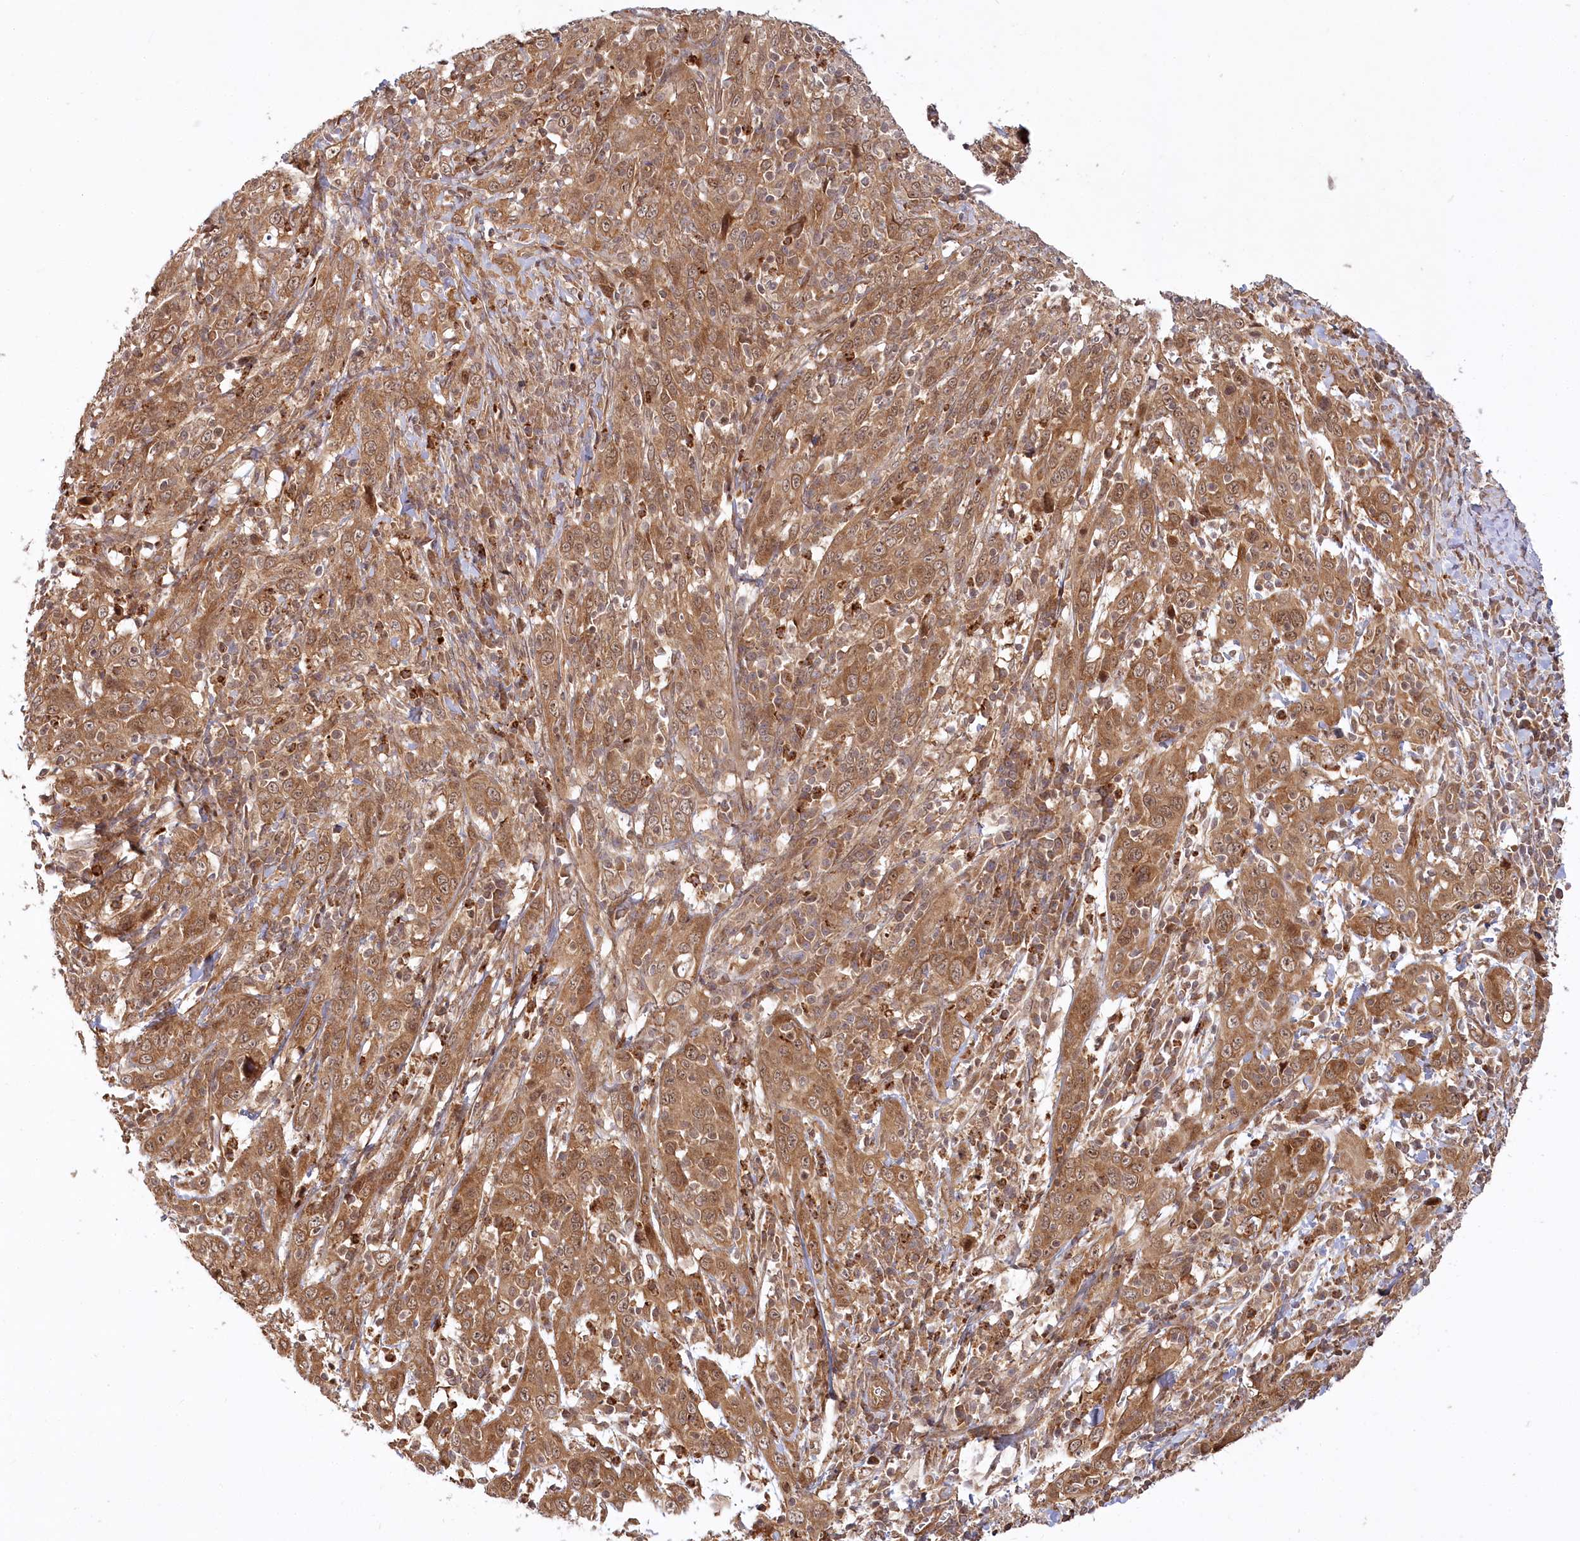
{"staining": {"intensity": "moderate", "quantity": ">75%", "location": "cytoplasmic/membranous,nuclear"}, "tissue": "cervical cancer", "cell_type": "Tumor cells", "image_type": "cancer", "snomed": [{"axis": "morphology", "description": "Squamous cell carcinoma, NOS"}, {"axis": "topography", "description": "Cervix"}], "caption": "Immunohistochemical staining of cervical cancer (squamous cell carcinoma) exhibits medium levels of moderate cytoplasmic/membranous and nuclear protein staining in about >75% of tumor cells. Ihc stains the protein of interest in brown and the nuclei are stained blue.", "gene": "CEP70", "patient": {"sex": "female", "age": 46}}